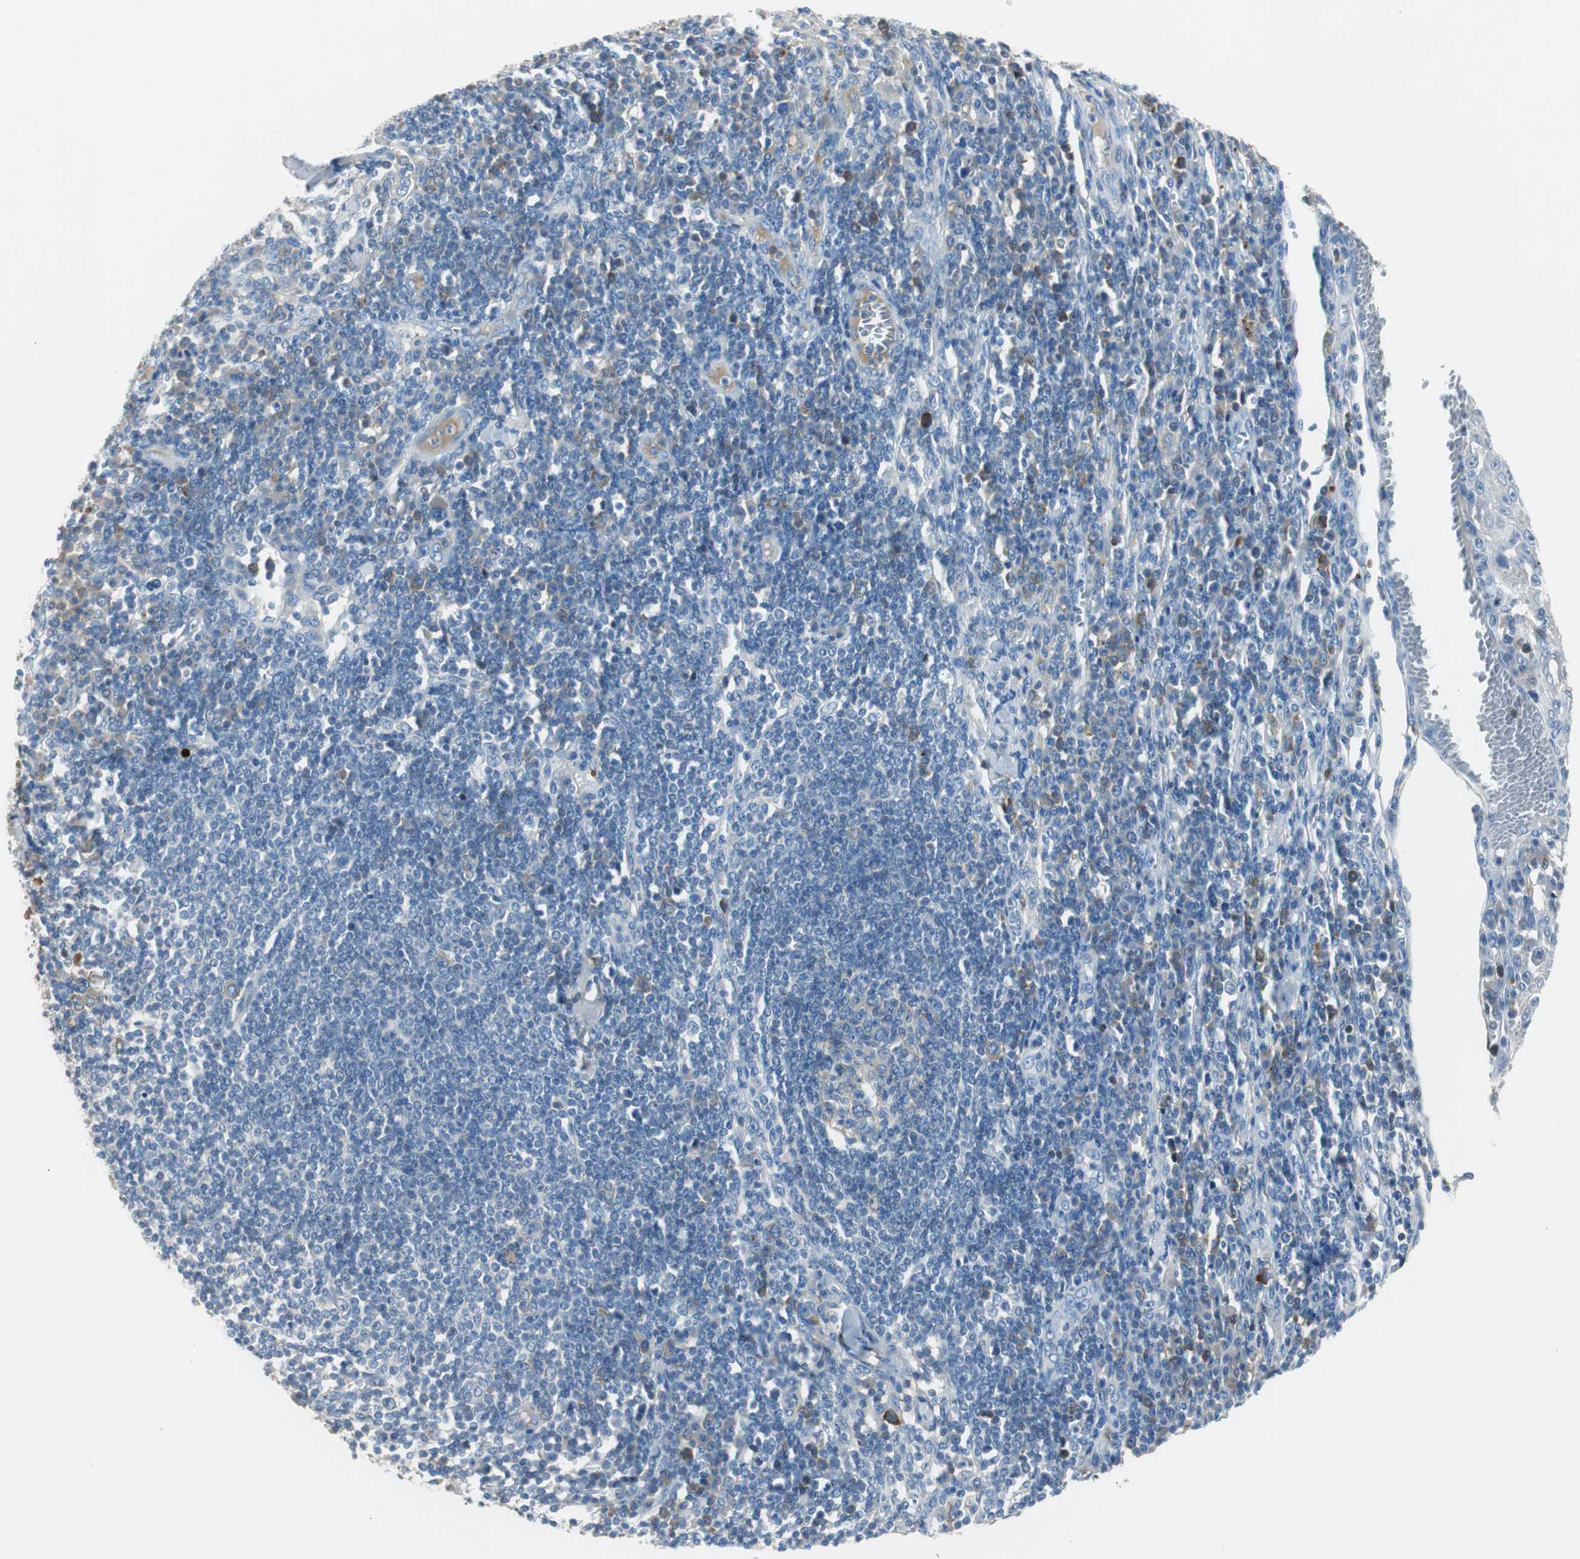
{"staining": {"intensity": "weak", "quantity": "<25%", "location": "cytoplasmic/membranous"}, "tissue": "skin cancer", "cell_type": "Tumor cells", "image_type": "cancer", "snomed": [{"axis": "morphology", "description": "Squamous cell carcinoma, NOS"}, {"axis": "topography", "description": "Skin"}], "caption": "Immunohistochemistry micrograph of squamous cell carcinoma (skin) stained for a protein (brown), which displays no staining in tumor cells.", "gene": "SERPINF1", "patient": {"sex": "male", "age": 75}}